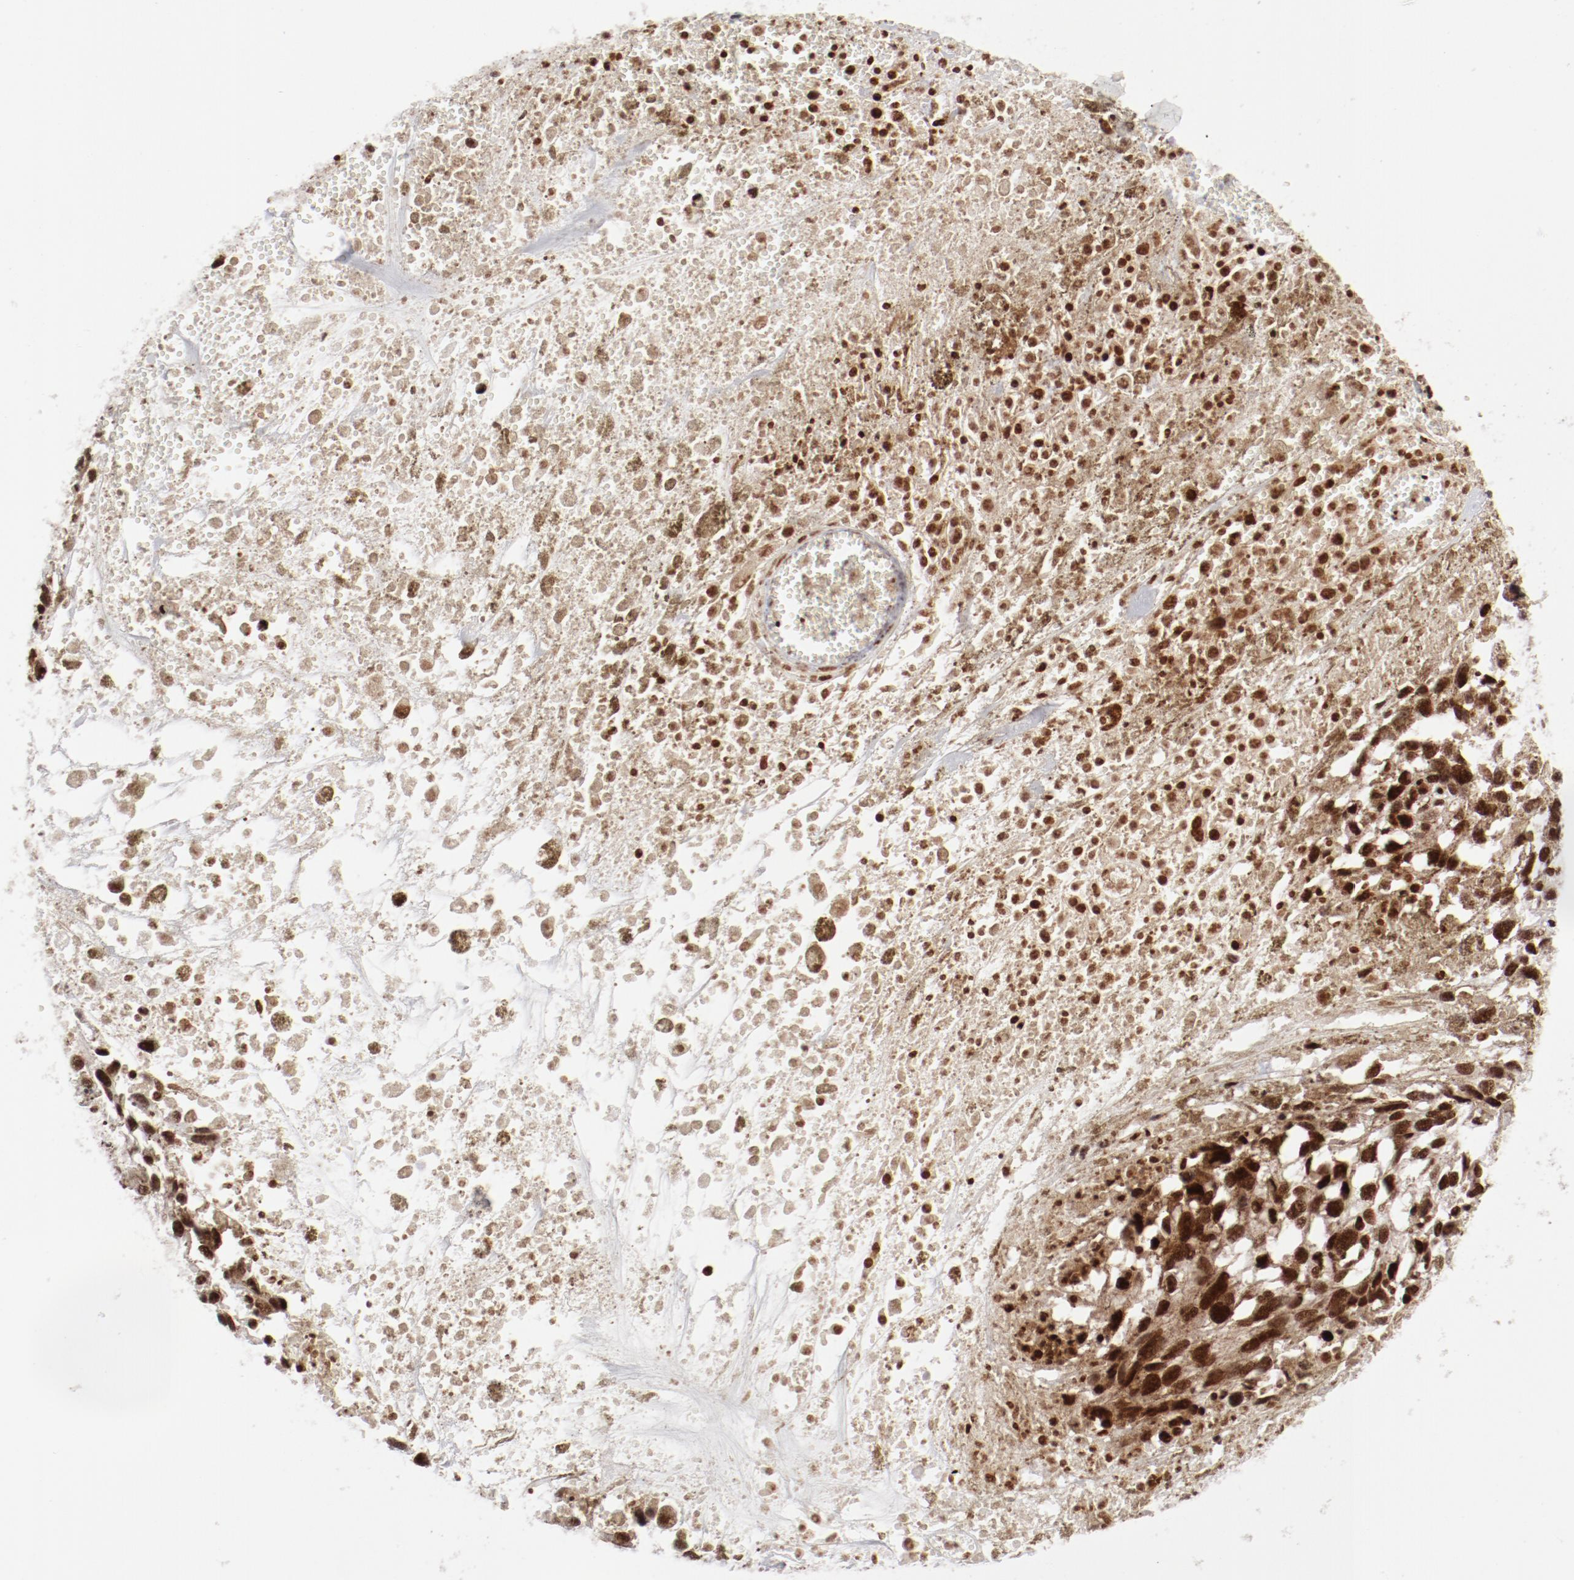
{"staining": {"intensity": "strong", "quantity": ">75%", "location": "nuclear"}, "tissue": "melanoma", "cell_type": "Tumor cells", "image_type": "cancer", "snomed": [{"axis": "morphology", "description": "Malignant melanoma, Metastatic site"}, {"axis": "topography", "description": "Lymph node"}], "caption": "High-power microscopy captured an IHC image of melanoma, revealing strong nuclear staining in approximately >75% of tumor cells.", "gene": "NFYB", "patient": {"sex": "male", "age": 59}}